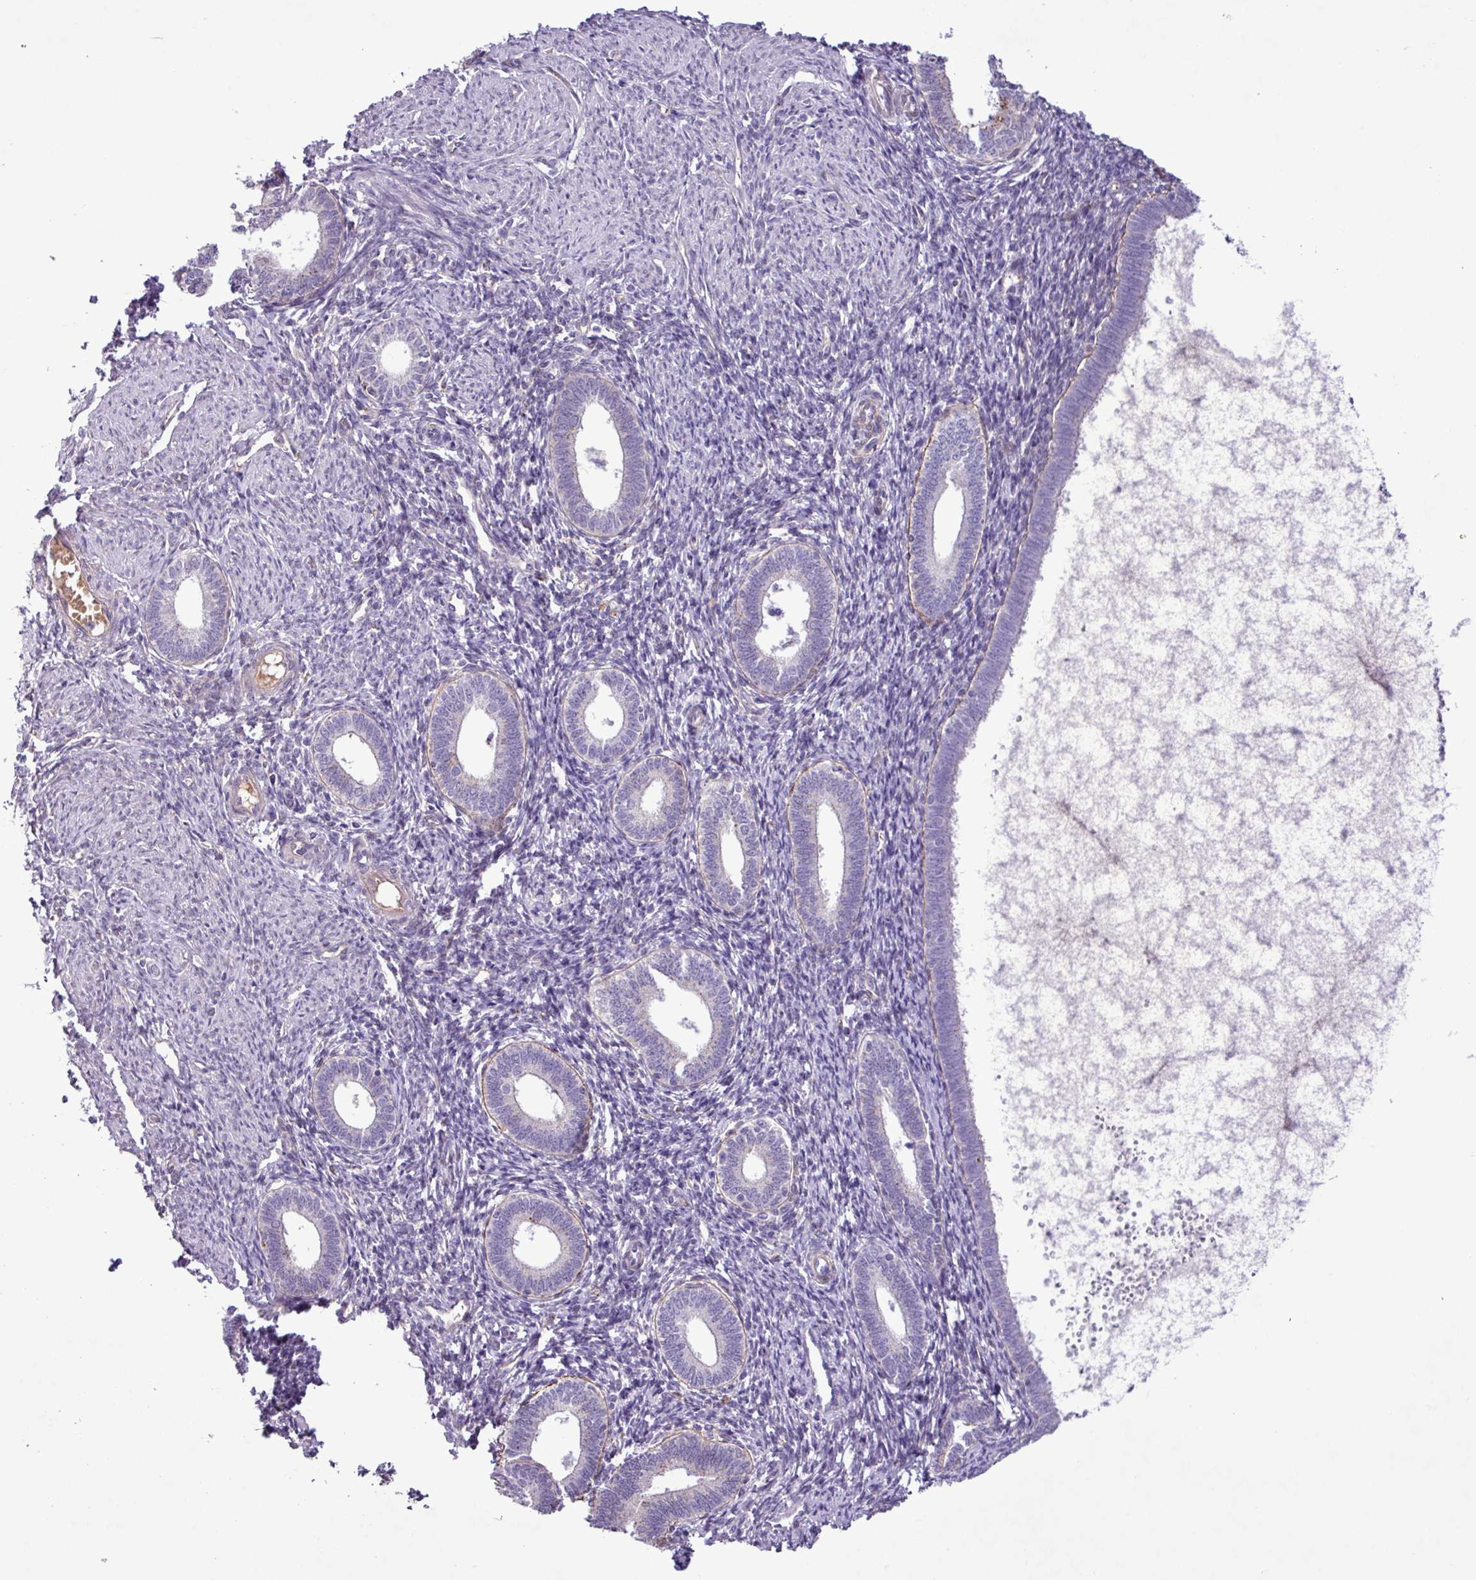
{"staining": {"intensity": "moderate", "quantity": "25%-75%", "location": "cytoplasmic/membranous"}, "tissue": "endometrium", "cell_type": "Cells in endometrial stroma", "image_type": "normal", "snomed": [{"axis": "morphology", "description": "Normal tissue, NOS"}, {"axis": "topography", "description": "Endometrium"}], "caption": "Immunohistochemical staining of unremarkable endometrium shows moderate cytoplasmic/membranous protein expression in approximately 25%-75% of cells in endometrial stroma.", "gene": "CD248", "patient": {"sex": "female", "age": 41}}